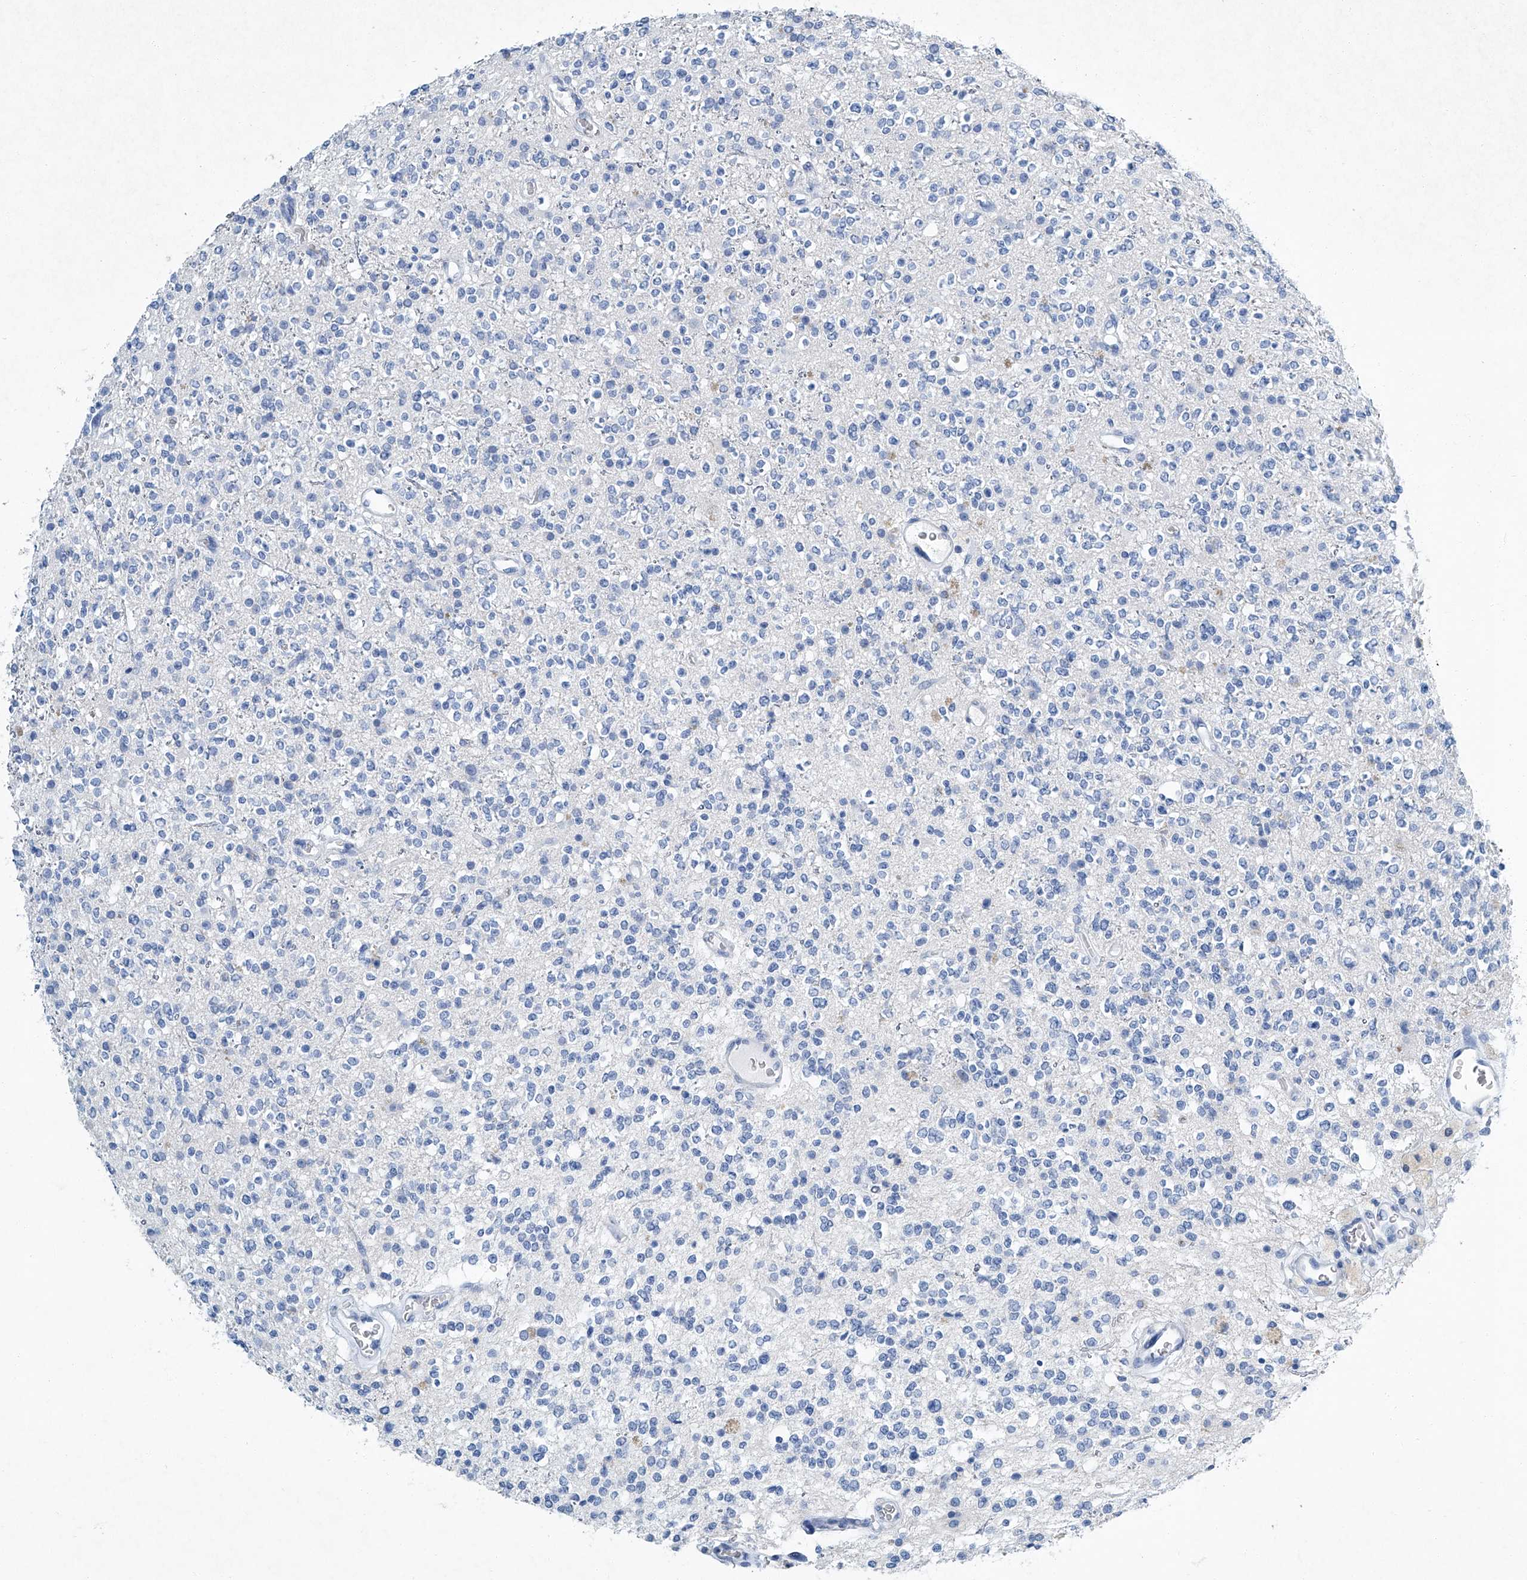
{"staining": {"intensity": "negative", "quantity": "none", "location": "none"}, "tissue": "glioma", "cell_type": "Tumor cells", "image_type": "cancer", "snomed": [{"axis": "morphology", "description": "Glioma, malignant, High grade"}, {"axis": "topography", "description": "Brain"}], "caption": "Immunohistochemistry of glioma displays no staining in tumor cells. The staining was performed using DAB to visualize the protein expression in brown, while the nuclei were stained in blue with hematoxylin (Magnification: 20x).", "gene": "CYP2A7", "patient": {"sex": "male", "age": 34}}